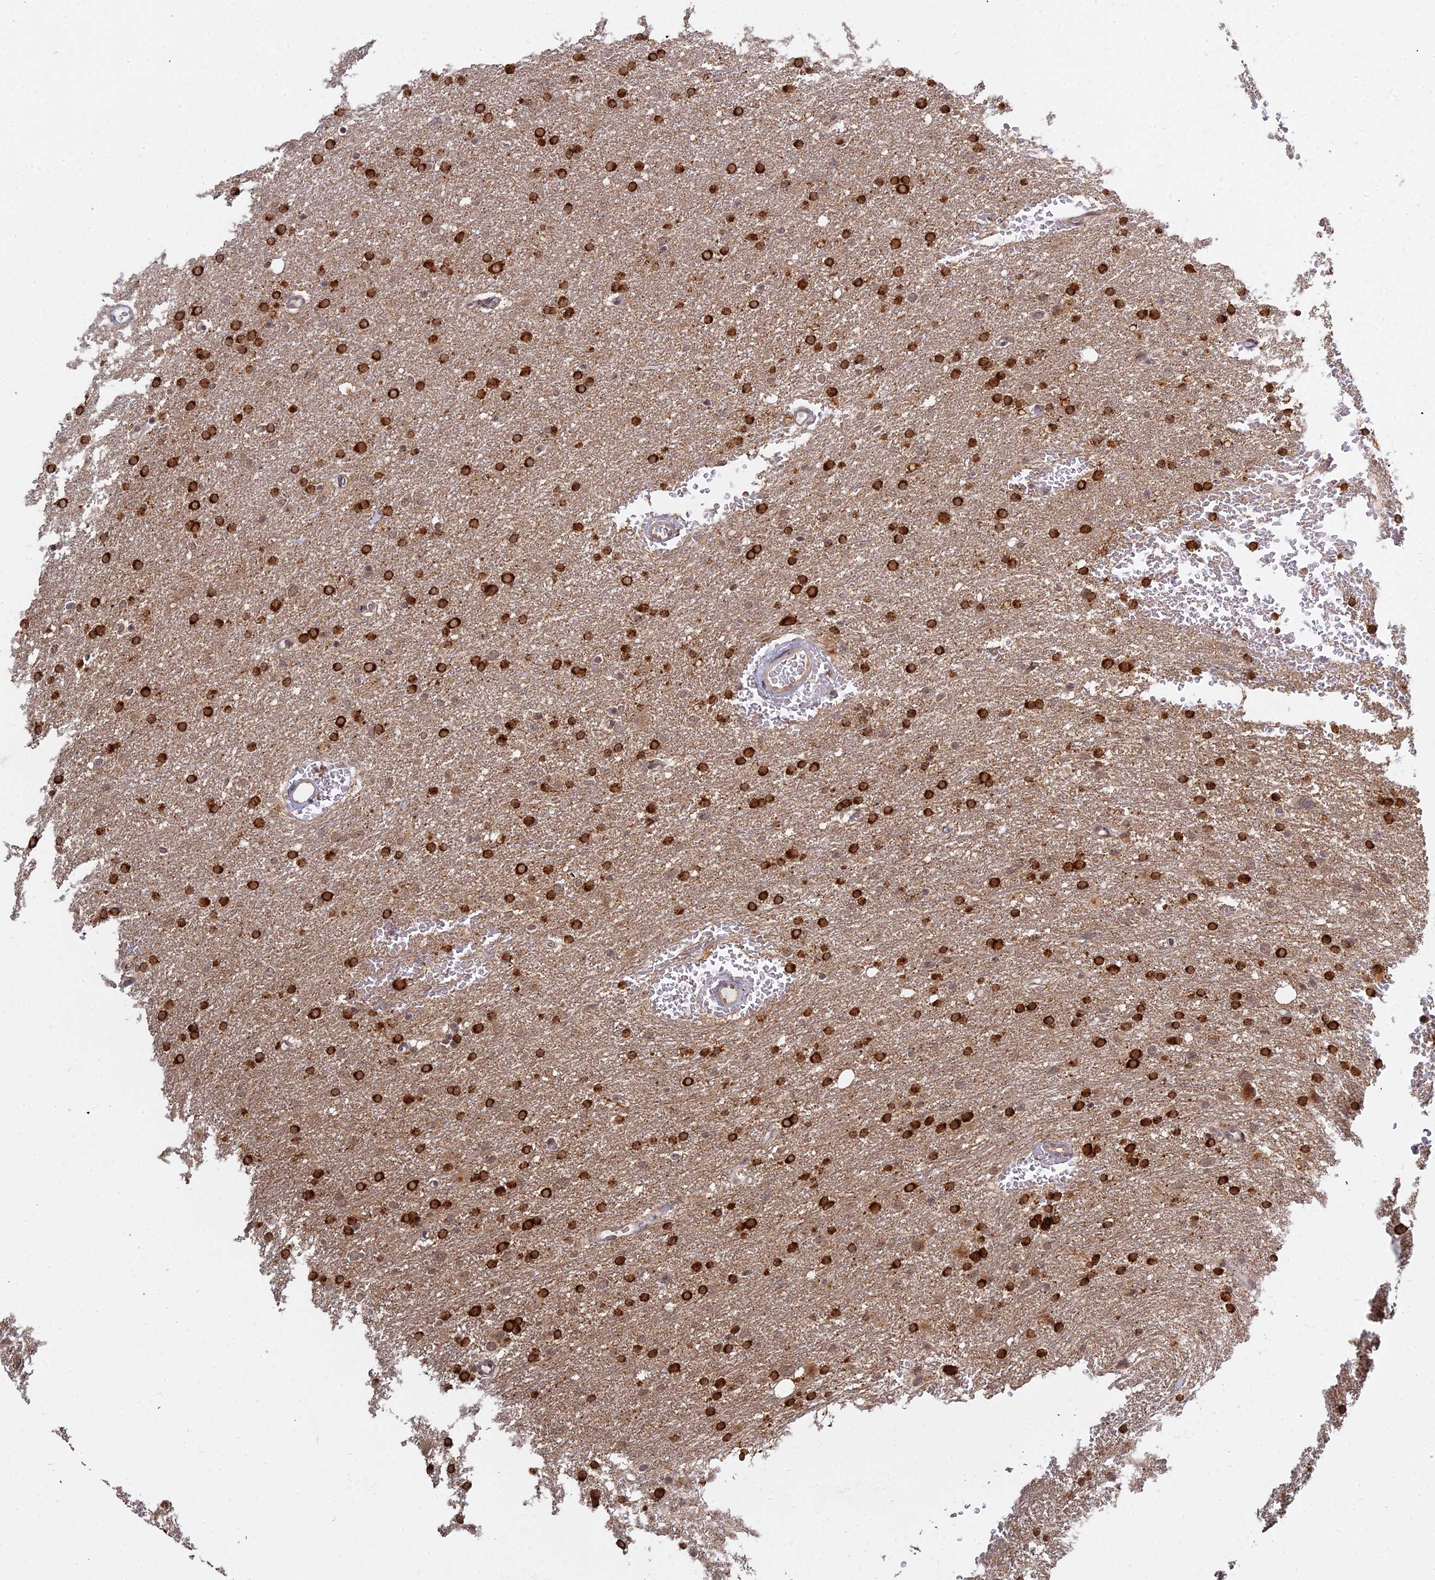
{"staining": {"intensity": "strong", "quantity": ">75%", "location": "nuclear"}, "tissue": "glioma", "cell_type": "Tumor cells", "image_type": "cancer", "snomed": [{"axis": "morphology", "description": "Glioma, malignant, High grade"}, {"axis": "topography", "description": "Cerebral cortex"}], "caption": "Immunohistochemistry (IHC) (DAB) staining of human glioma displays strong nuclear protein expression in approximately >75% of tumor cells. (DAB (3,3'-diaminobenzidine) IHC, brown staining for protein, blue staining for nuclei).", "gene": "ABCA2", "patient": {"sex": "female", "age": 36}}